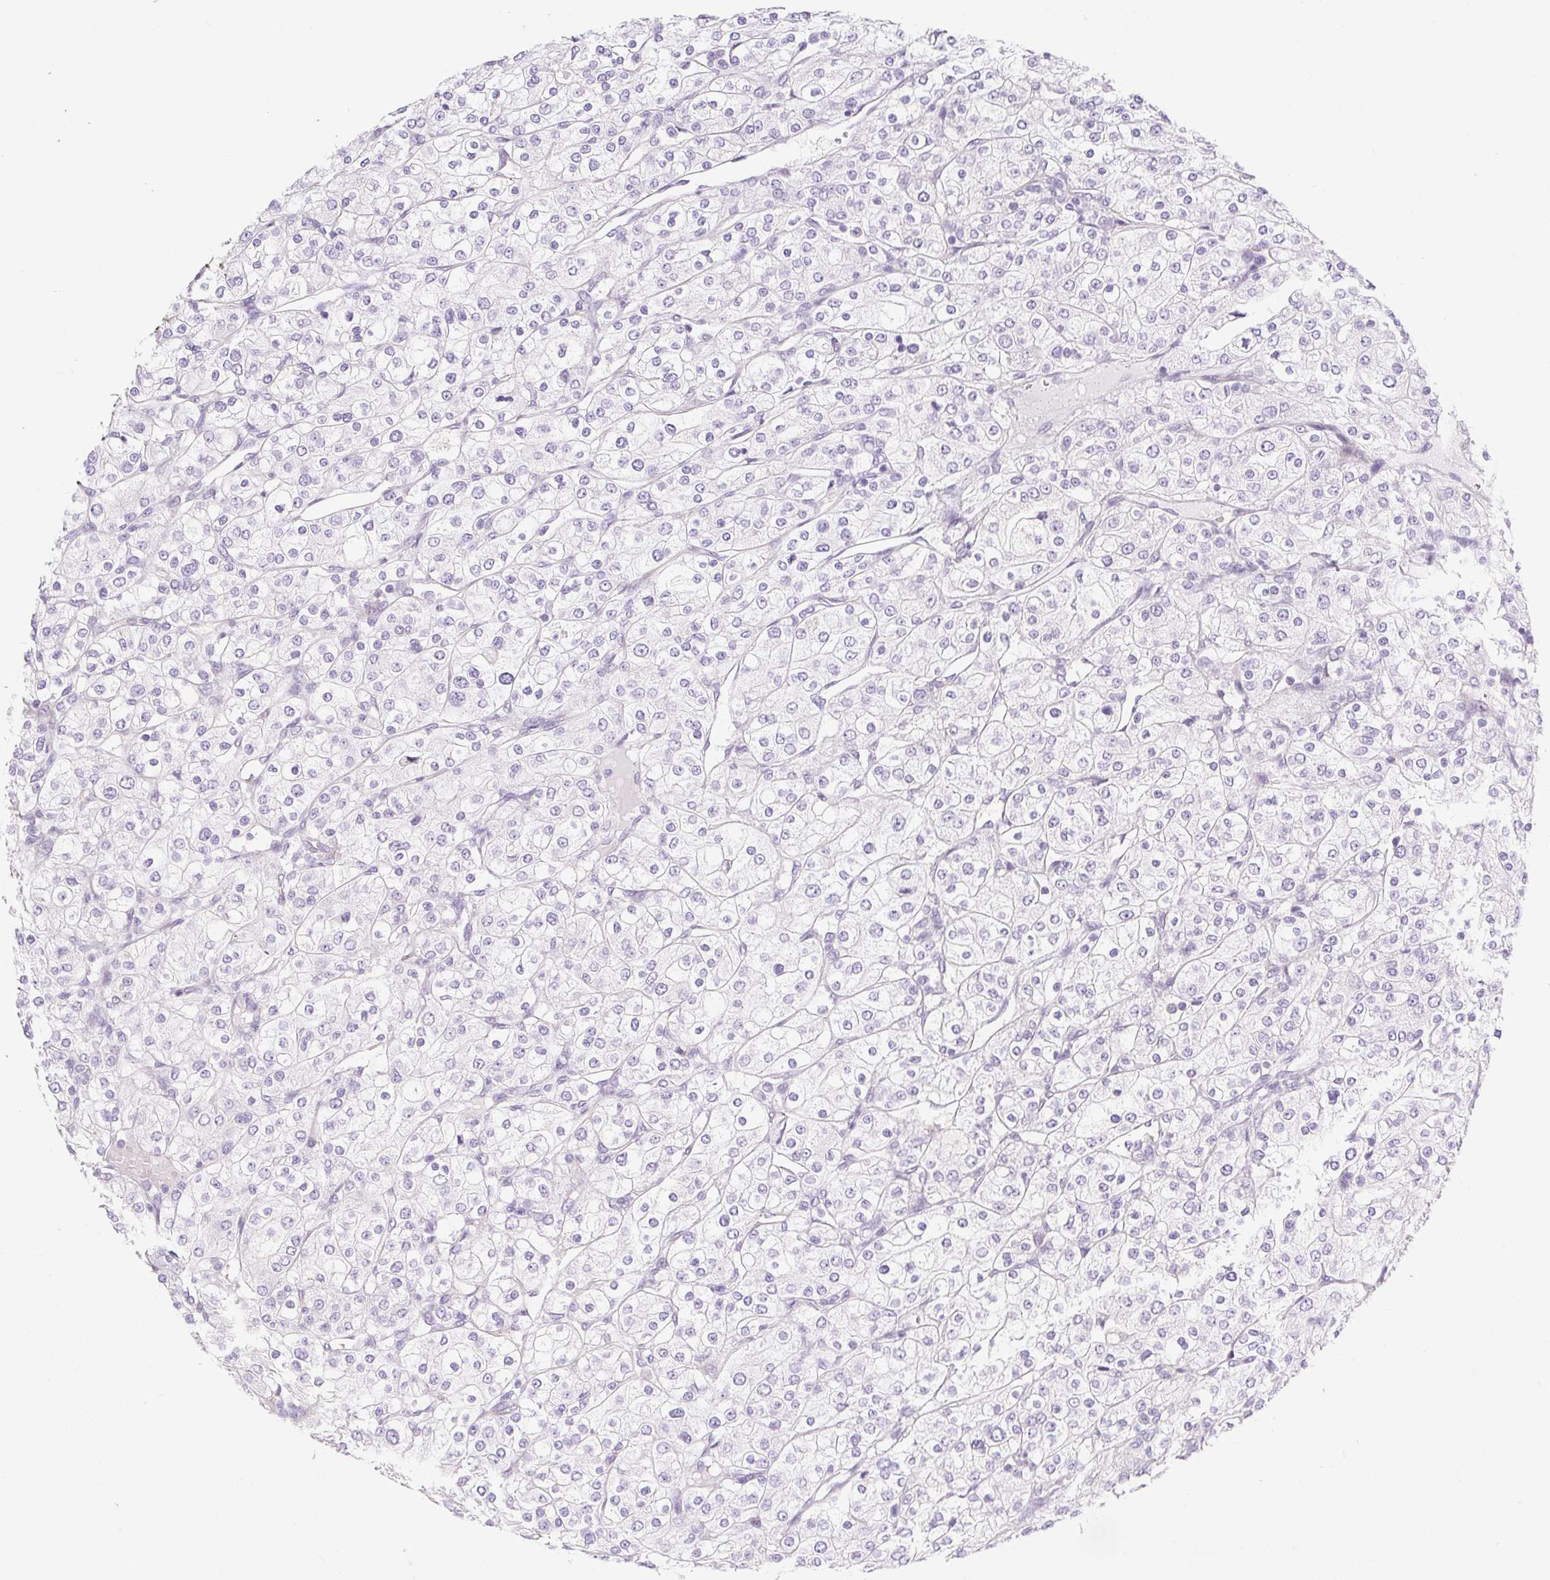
{"staining": {"intensity": "negative", "quantity": "none", "location": "none"}, "tissue": "renal cancer", "cell_type": "Tumor cells", "image_type": "cancer", "snomed": [{"axis": "morphology", "description": "Adenocarcinoma, NOS"}, {"axis": "topography", "description": "Kidney"}], "caption": "There is no significant expression in tumor cells of renal cancer (adenocarcinoma).", "gene": "BCAS1", "patient": {"sex": "male", "age": 80}}